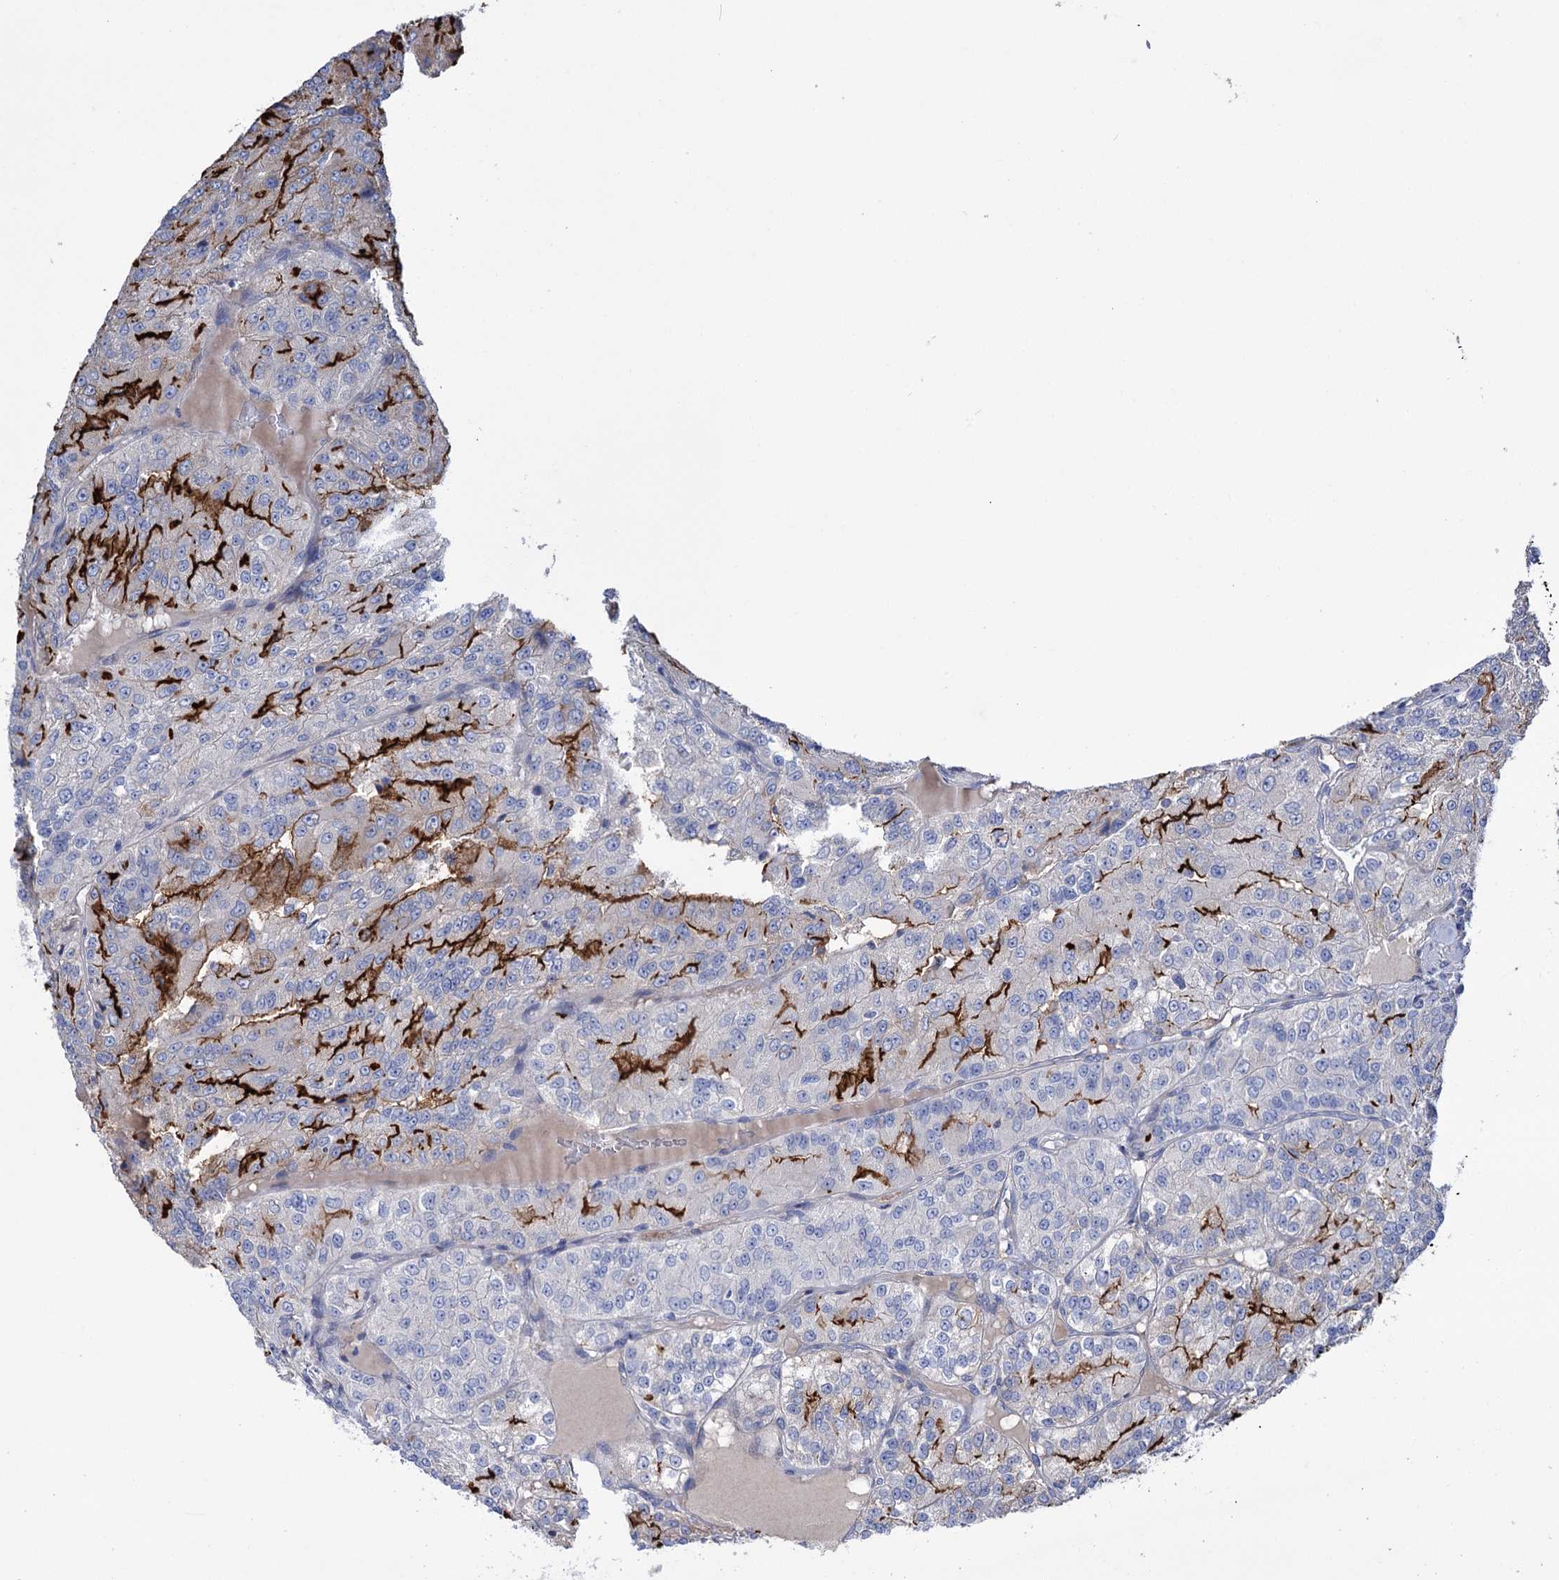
{"staining": {"intensity": "strong", "quantity": "25%-75%", "location": "cytoplasmic/membranous"}, "tissue": "renal cancer", "cell_type": "Tumor cells", "image_type": "cancer", "snomed": [{"axis": "morphology", "description": "Adenocarcinoma, NOS"}, {"axis": "topography", "description": "Kidney"}], "caption": "This is an image of immunohistochemistry staining of adenocarcinoma (renal), which shows strong expression in the cytoplasmic/membranous of tumor cells.", "gene": "BBS4", "patient": {"sex": "female", "age": 63}}